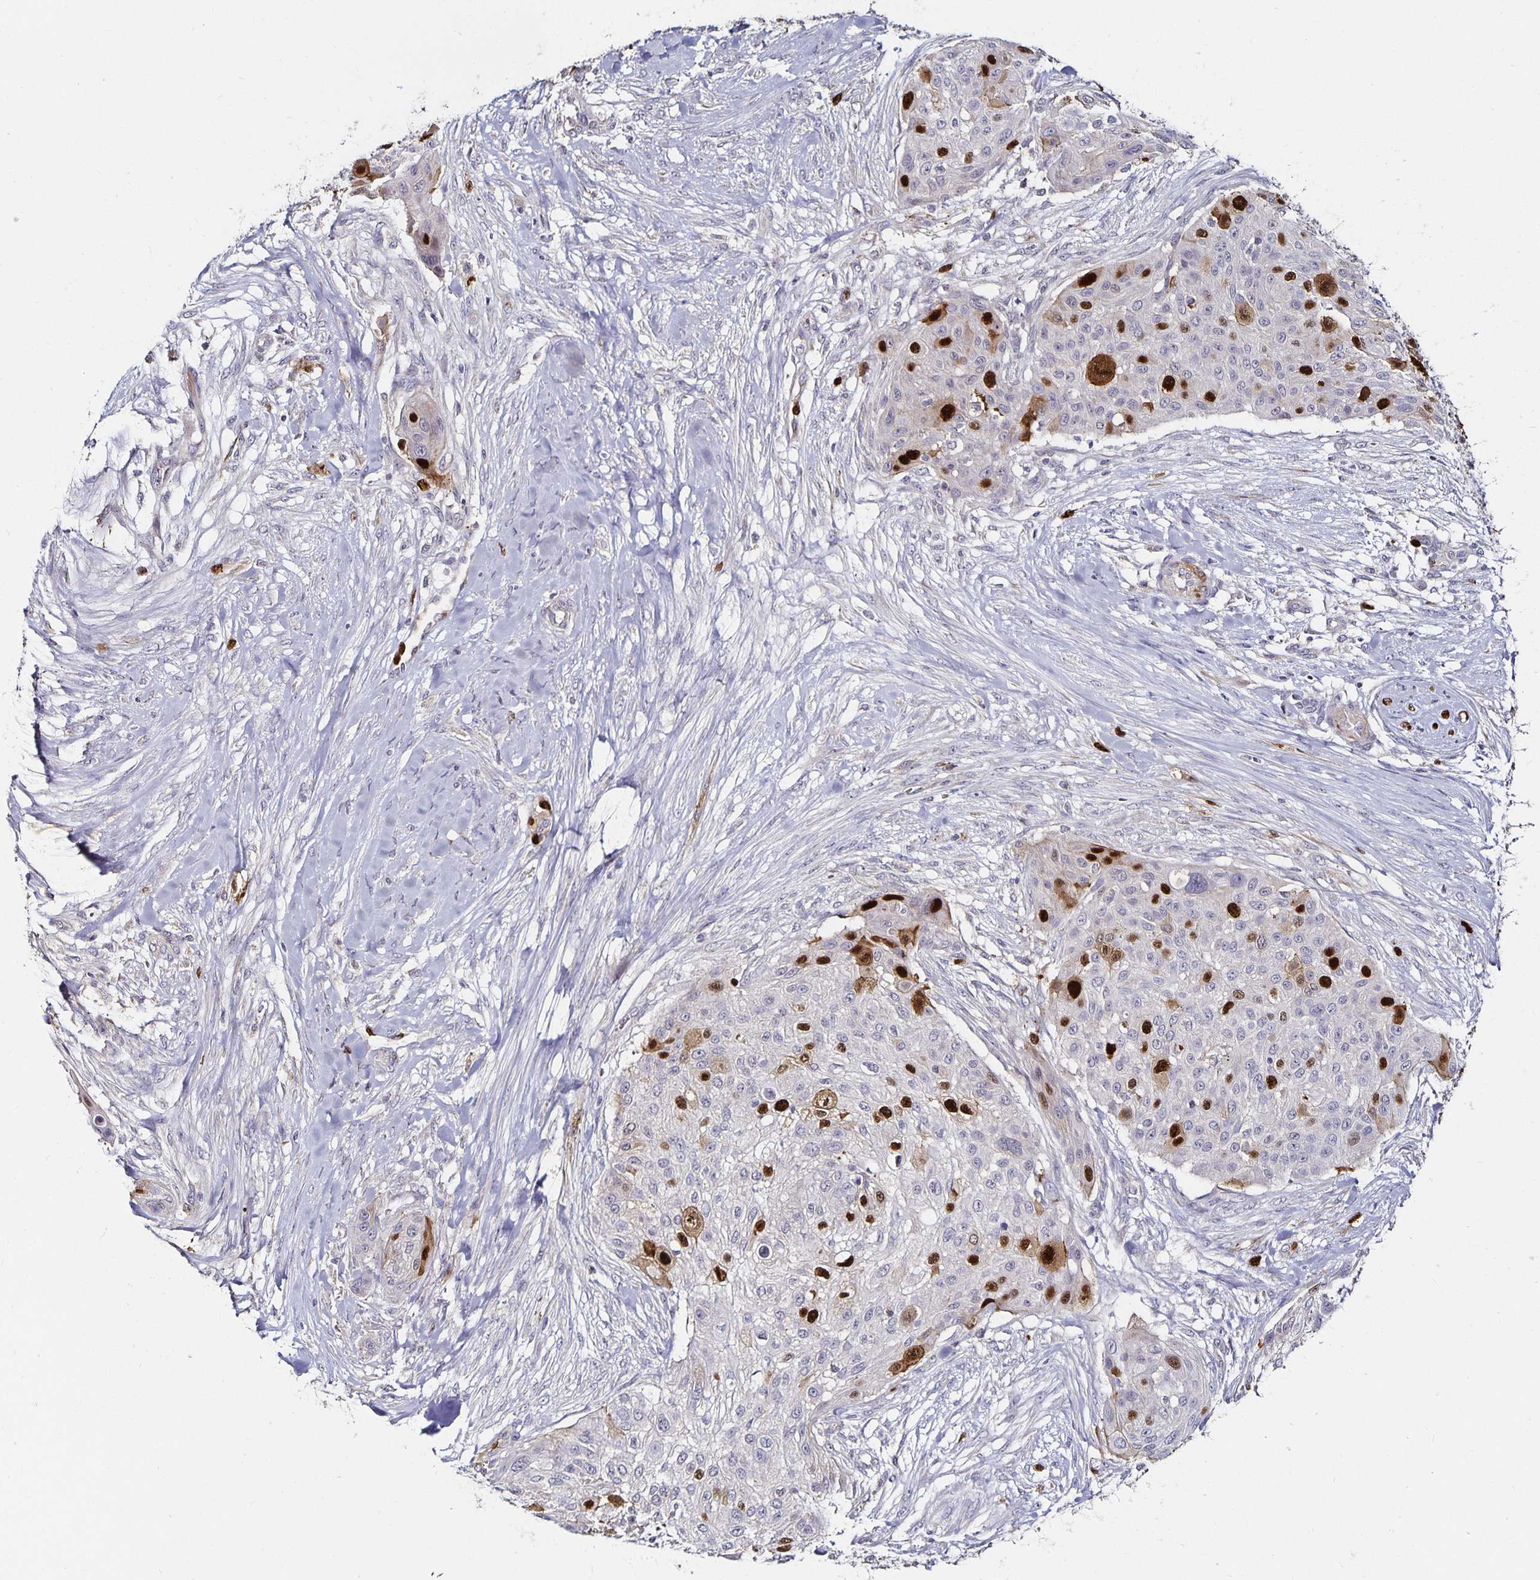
{"staining": {"intensity": "strong", "quantity": "<25%", "location": "nuclear"}, "tissue": "skin cancer", "cell_type": "Tumor cells", "image_type": "cancer", "snomed": [{"axis": "morphology", "description": "Squamous cell carcinoma, NOS"}, {"axis": "topography", "description": "Skin"}], "caption": "This micrograph reveals immunohistochemistry staining of skin cancer, with medium strong nuclear staining in approximately <25% of tumor cells.", "gene": "ANLN", "patient": {"sex": "female", "age": 87}}